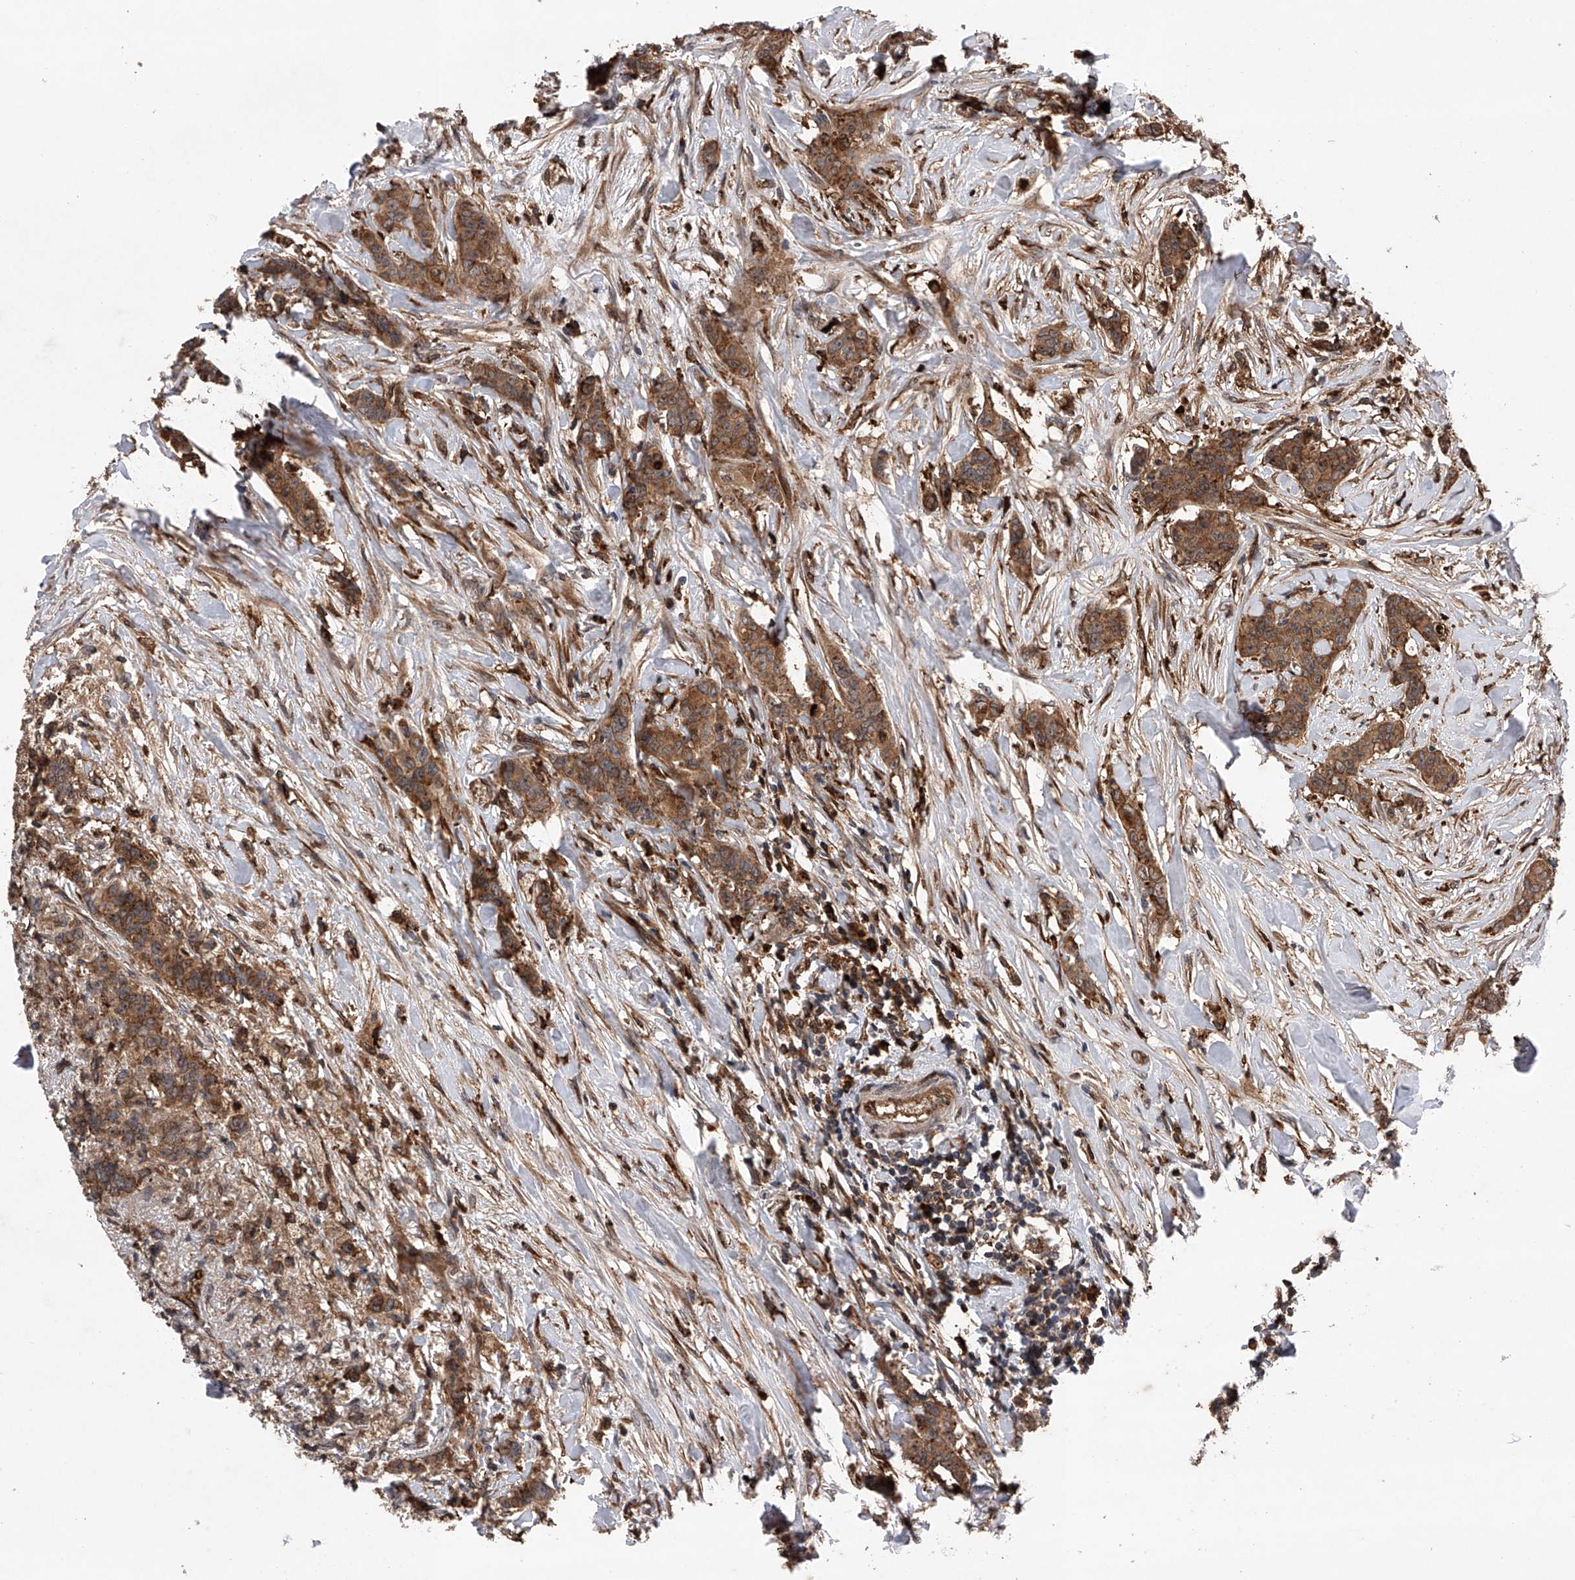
{"staining": {"intensity": "moderate", "quantity": ">75%", "location": "cytoplasmic/membranous"}, "tissue": "breast cancer", "cell_type": "Tumor cells", "image_type": "cancer", "snomed": [{"axis": "morphology", "description": "Duct carcinoma"}, {"axis": "topography", "description": "Breast"}], "caption": "Immunohistochemical staining of infiltrating ductal carcinoma (breast) reveals medium levels of moderate cytoplasmic/membranous protein positivity in approximately >75% of tumor cells.", "gene": "MAP3K11", "patient": {"sex": "female", "age": 40}}